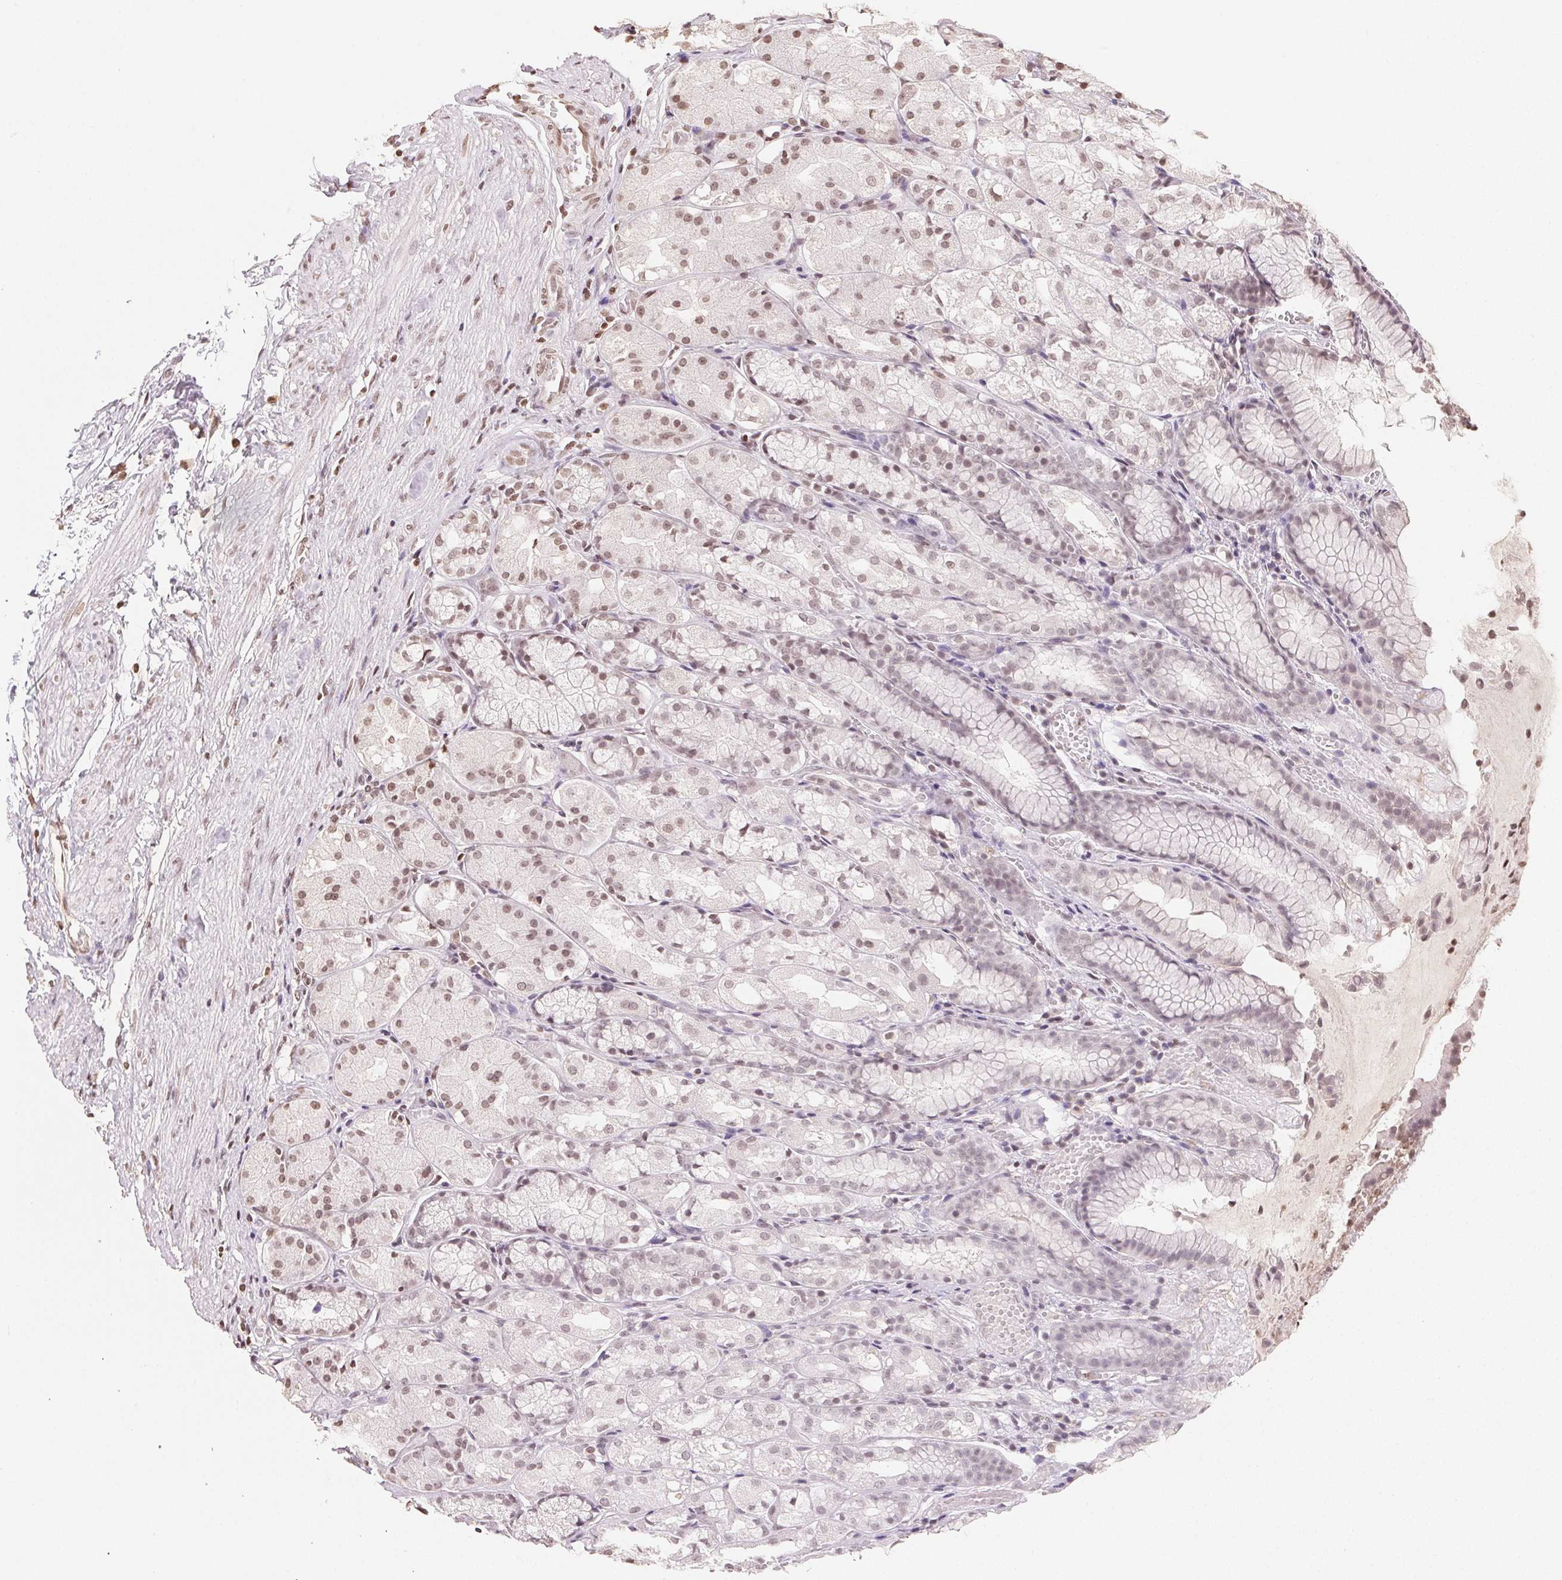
{"staining": {"intensity": "weak", "quantity": ">75%", "location": "nuclear"}, "tissue": "stomach", "cell_type": "Glandular cells", "image_type": "normal", "snomed": [{"axis": "morphology", "description": "Normal tissue, NOS"}, {"axis": "topography", "description": "Stomach"}], "caption": "Brown immunohistochemical staining in normal stomach reveals weak nuclear staining in about >75% of glandular cells.", "gene": "TBP", "patient": {"sex": "male", "age": 70}}